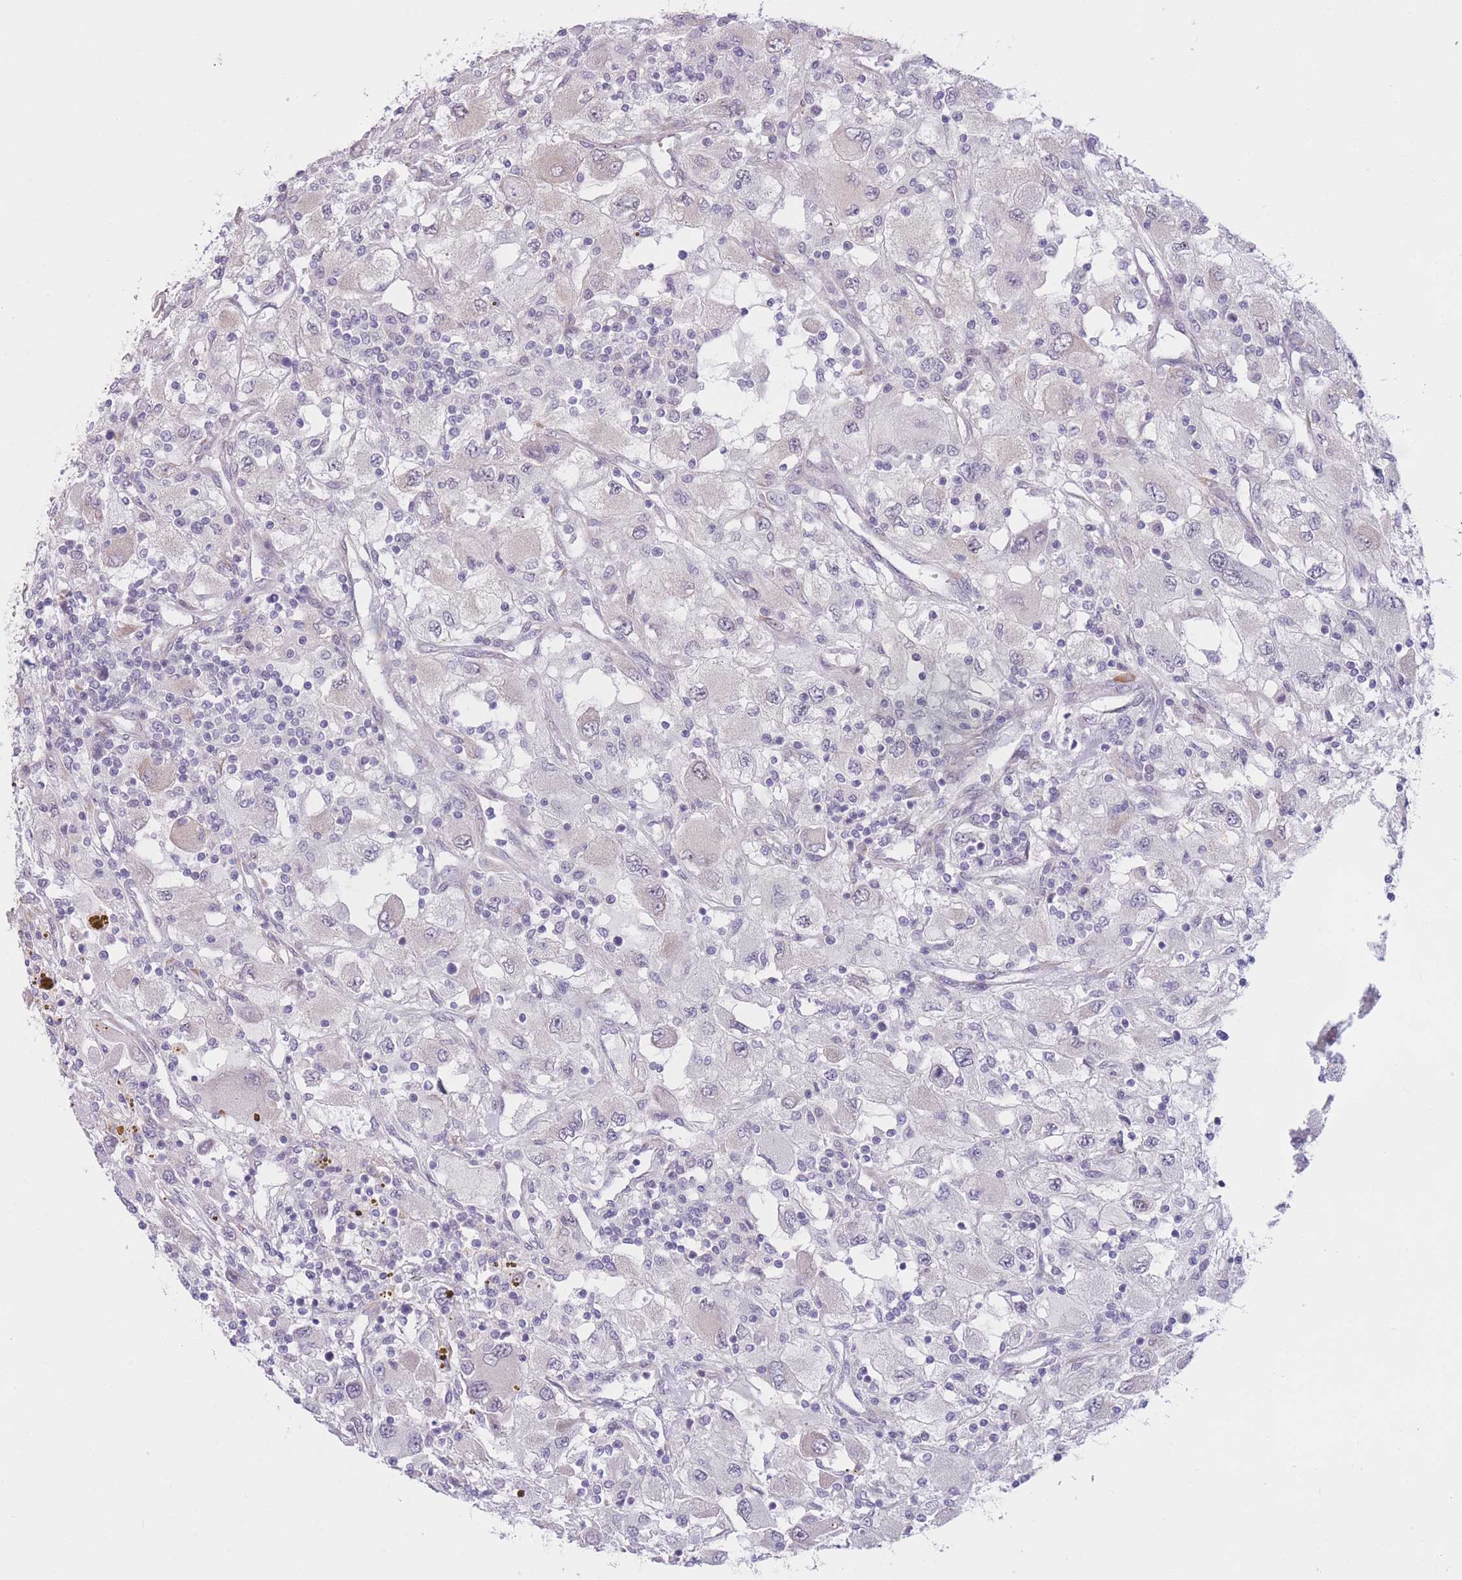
{"staining": {"intensity": "negative", "quantity": "none", "location": "none"}, "tissue": "renal cancer", "cell_type": "Tumor cells", "image_type": "cancer", "snomed": [{"axis": "morphology", "description": "Adenocarcinoma, NOS"}, {"axis": "topography", "description": "Kidney"}], "caption": "DAB immunohistochemical staining of human renal cancer (adenocarcinoma) exhibits no significant expression in tumor cells.", "gene": "COL27A1", "patient": {"sex": "female", "age": 67}}